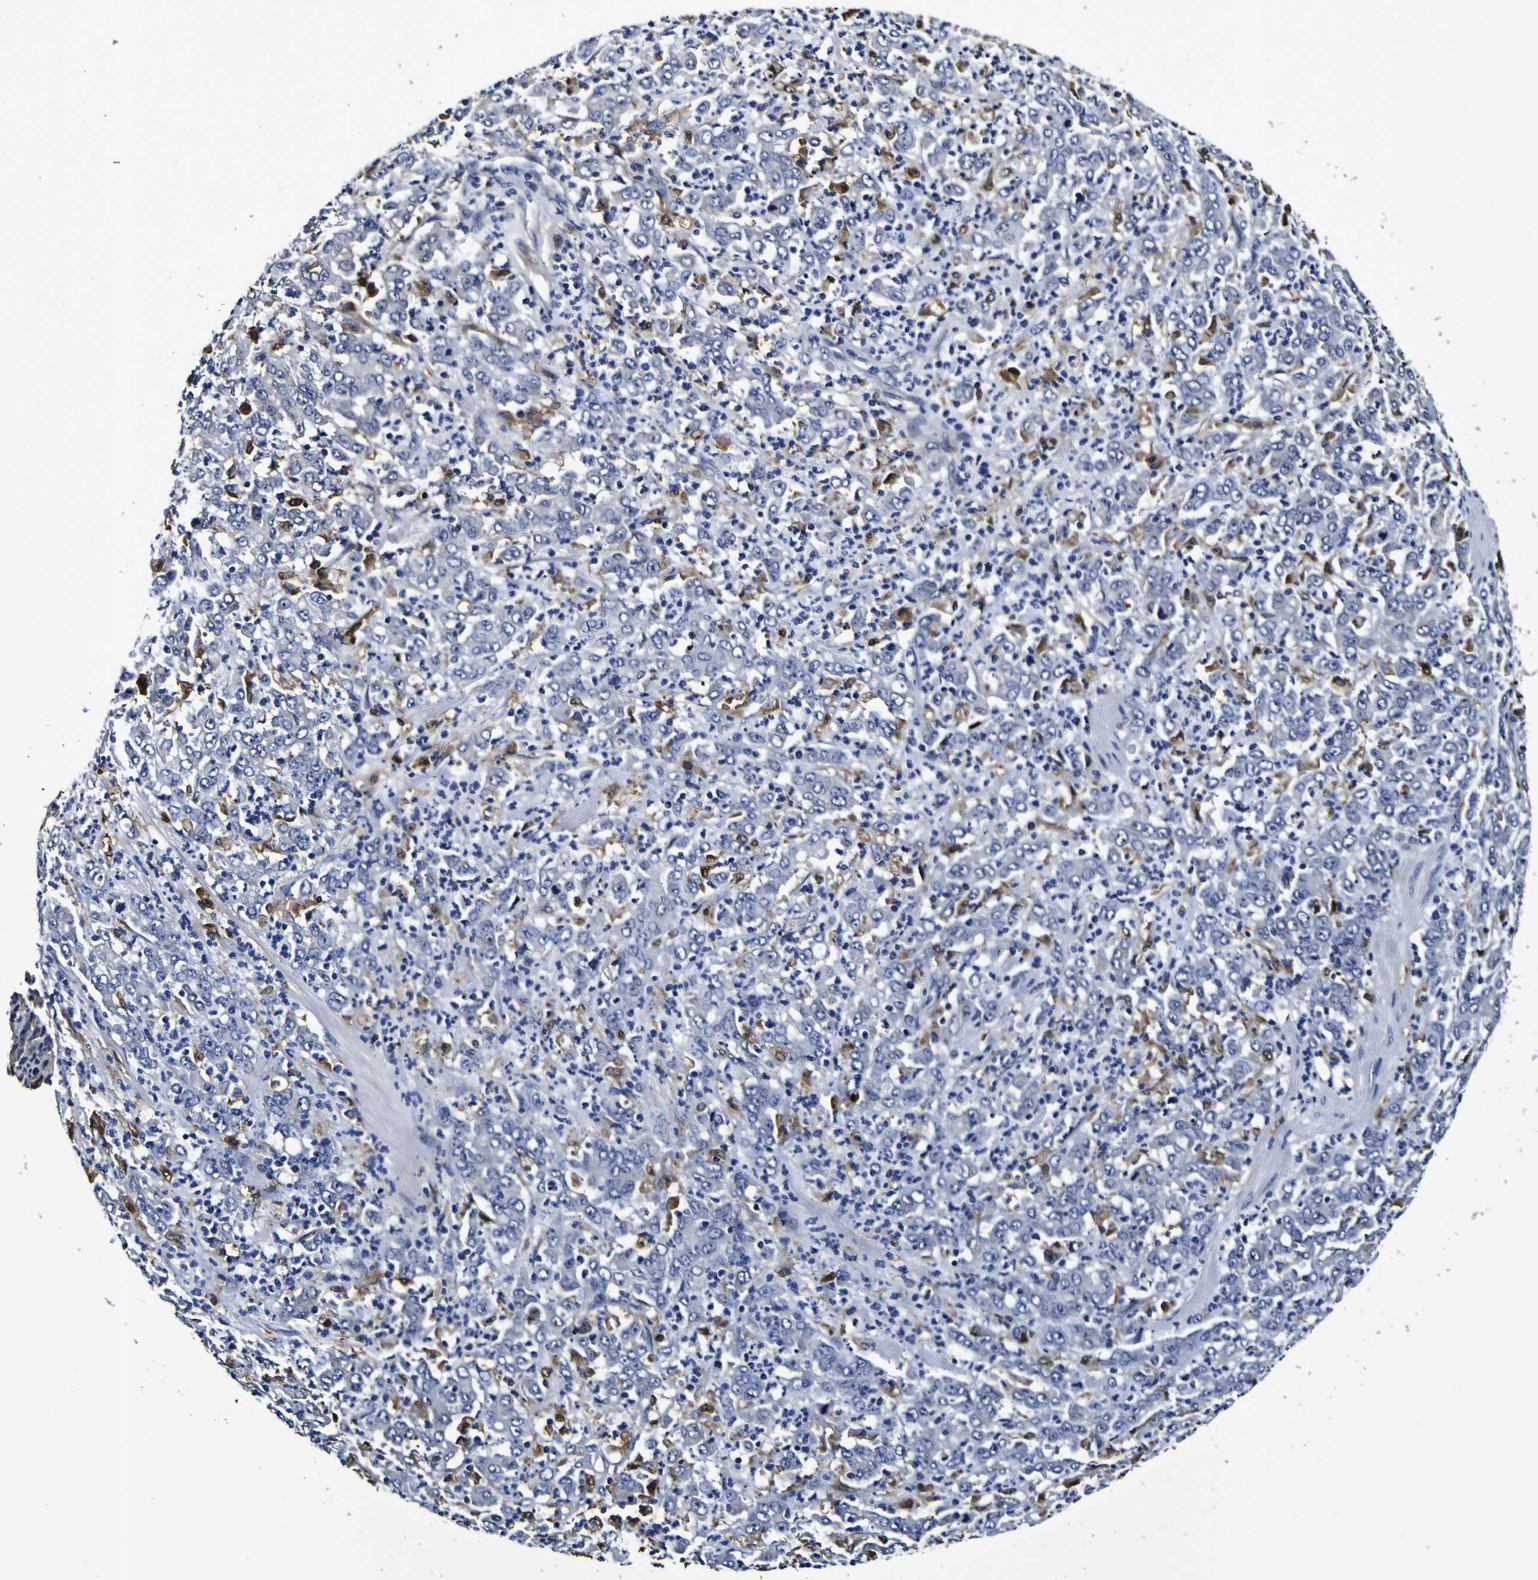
{"staining": {"intensity": "negative", "quantity": "none", "location": "none"}, "tissue": "stomach cancer", "cell_type": "Tumor cells", "image_type": "cancer", "snomed": [{"axis": "morphology", "description": "Adenocarcinoma, NOS"}, {"axis": "topography", "description": "Stomach, lower"}], "caption": "An immunohistochemistry (IHC) image of stomach adenocarcinoma is shown. There is no staining in tumor cells of stomach adenocarcinoma.", "gene": "GPX1", "patient": {"sex": "female", "age": 71}}